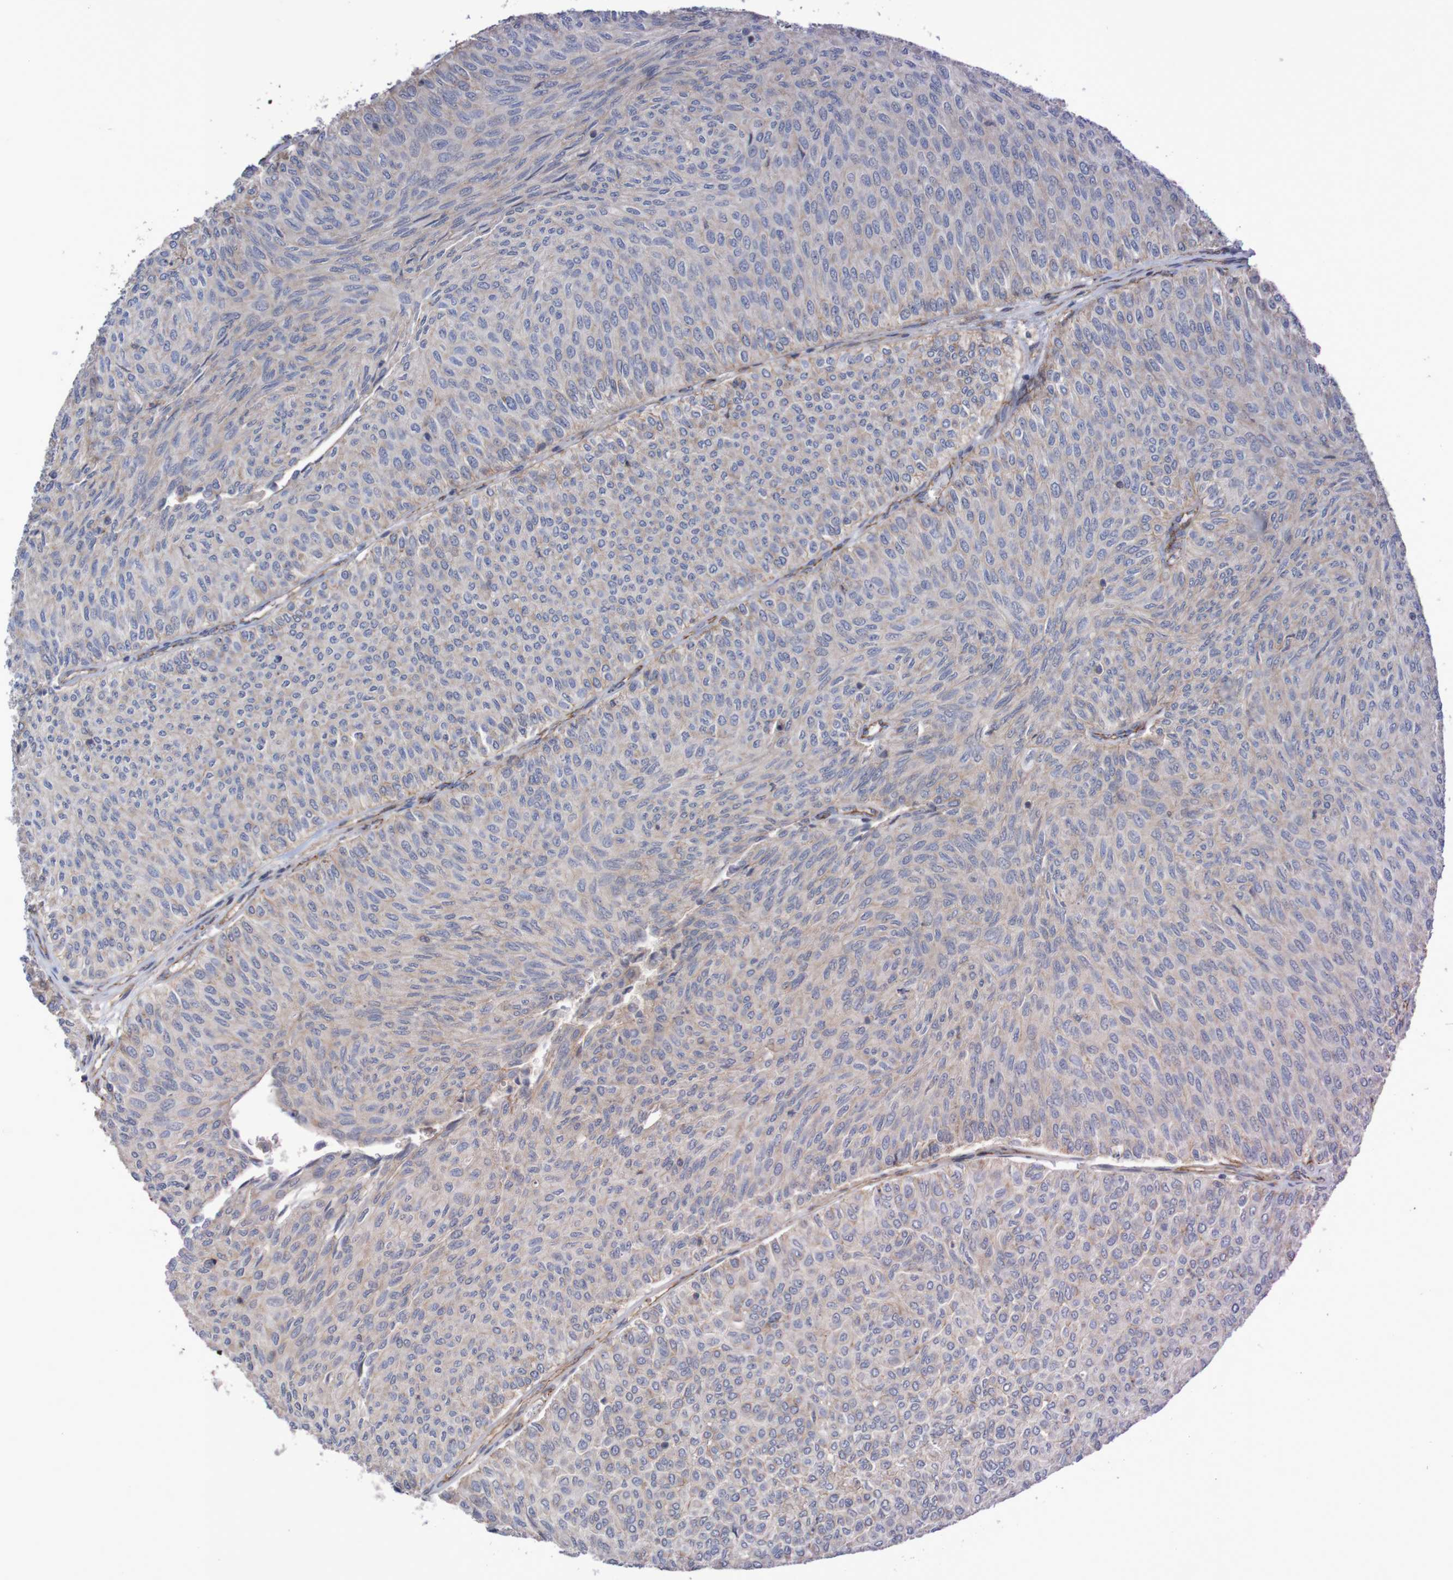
{"staining": {"intensity": "weak", "quantity": "<25%", "location": "cytoplasmic/membranous"}, "tissue": "urothelial cancer", "cell_type": "Tumor cells", "image_type": "cancer", "snomed": [{"axis": "morphology", "description": "Urothelial carcinoma, Low grade"}, {"axis": "topography", "description": "Urinary bladder"}], "caption": "Immunohistochemistry (IHC) histopathology image of human low-grade urothelial carcinoma stained for a protein (brown), which demonstrates no staining in tumor cells.", "gene": "NECTIN2", "patient": {"sex": "male", "age": 78}}